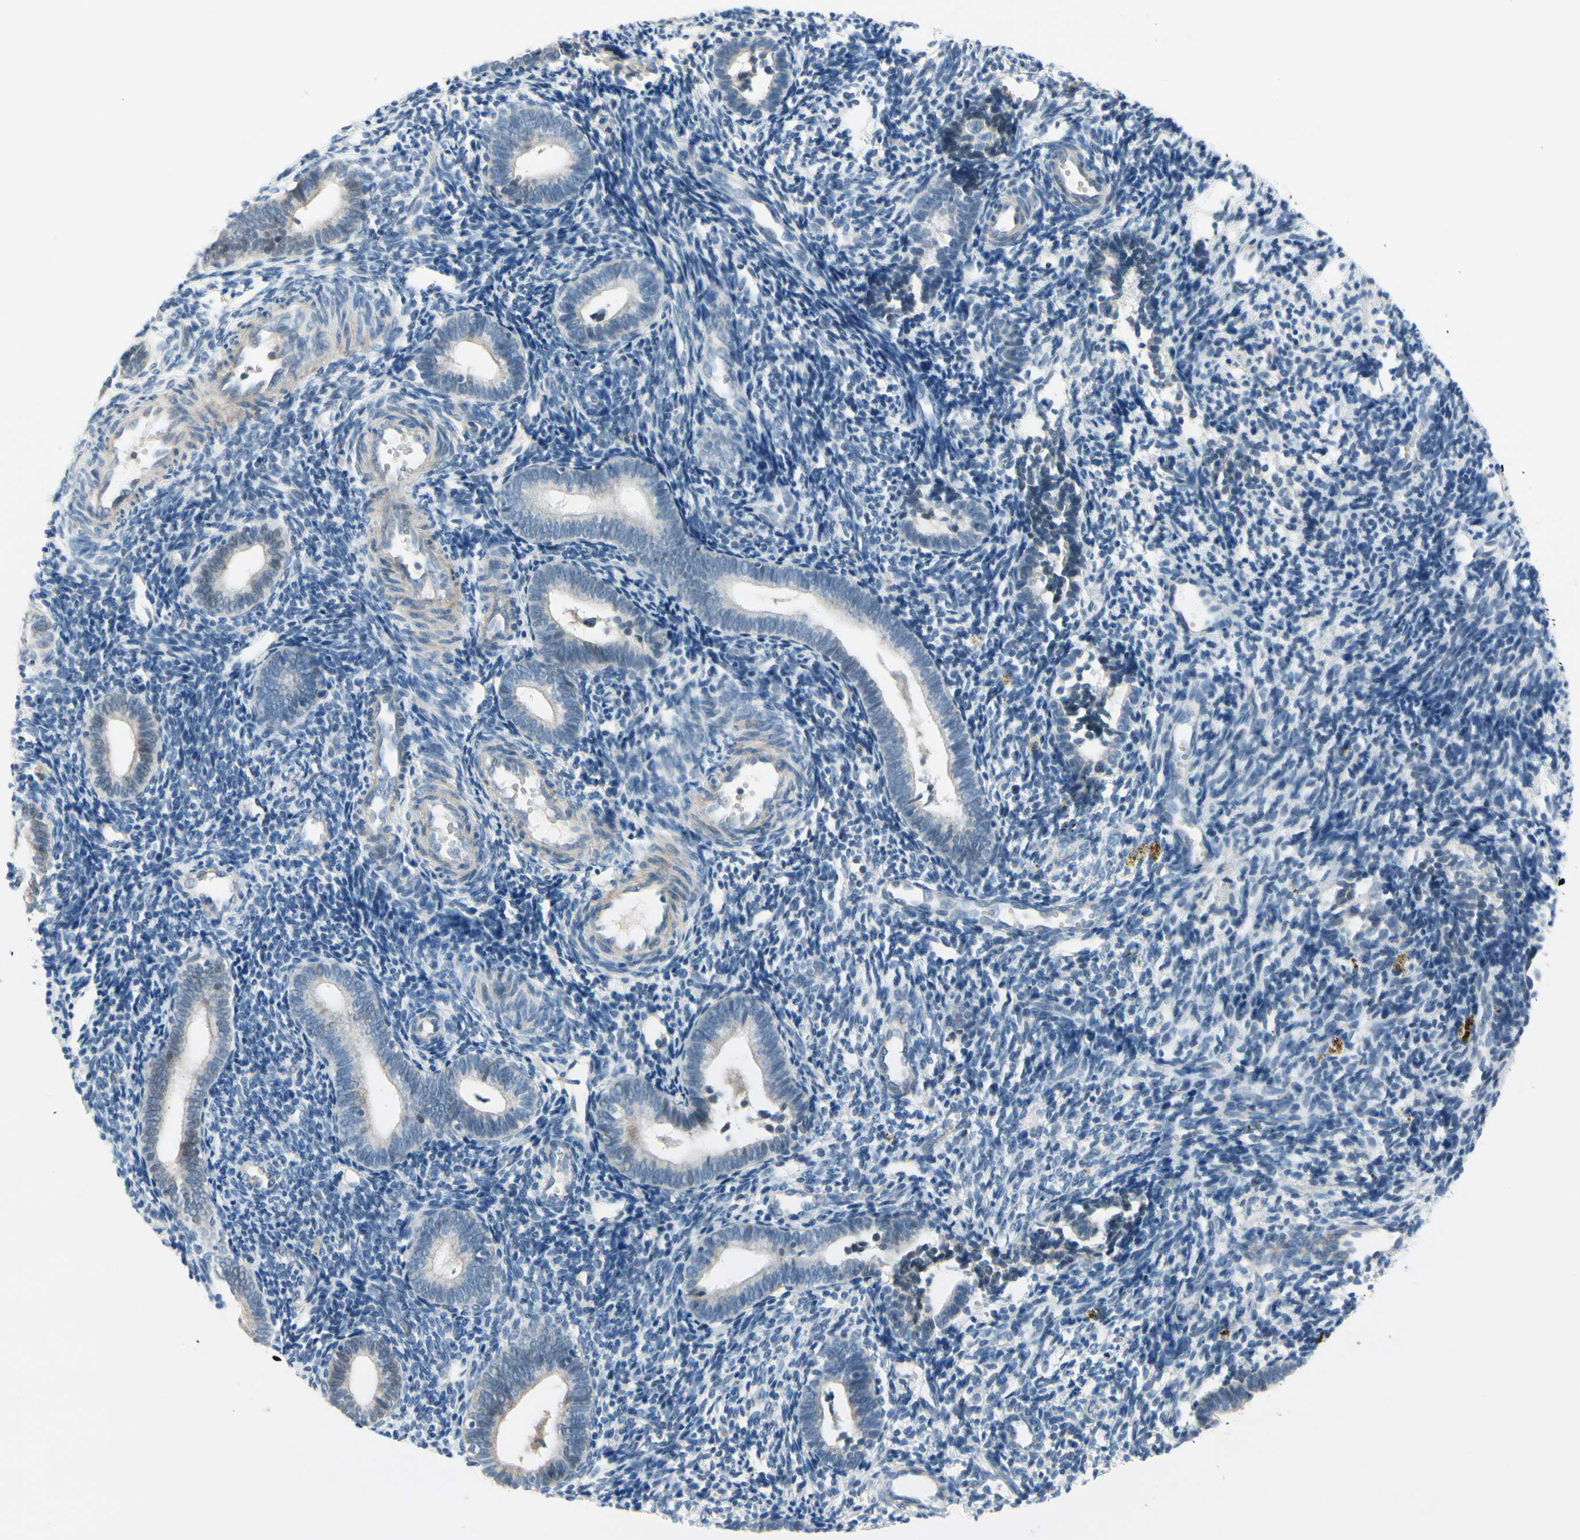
{"staining": {"intensity": "negative", "quantity": "none", "location": "none"}, "tissue": "endometrium", "cell_type": "Cells in endometrial stroma", "image_type": "normal", "snomed": [{"axis": "morphology", "description": "Normal tissue, NOS"}, {"axis": "topography", "description": "Uterus"}, {"axis": "topography", "description": "Endometrium"}], "caption": "IHC of benign human endometrium exhibits no staining in cells in endometrial stroma.", "gene": "FCER2", "patient": {"sex": "female", "age": 33}}